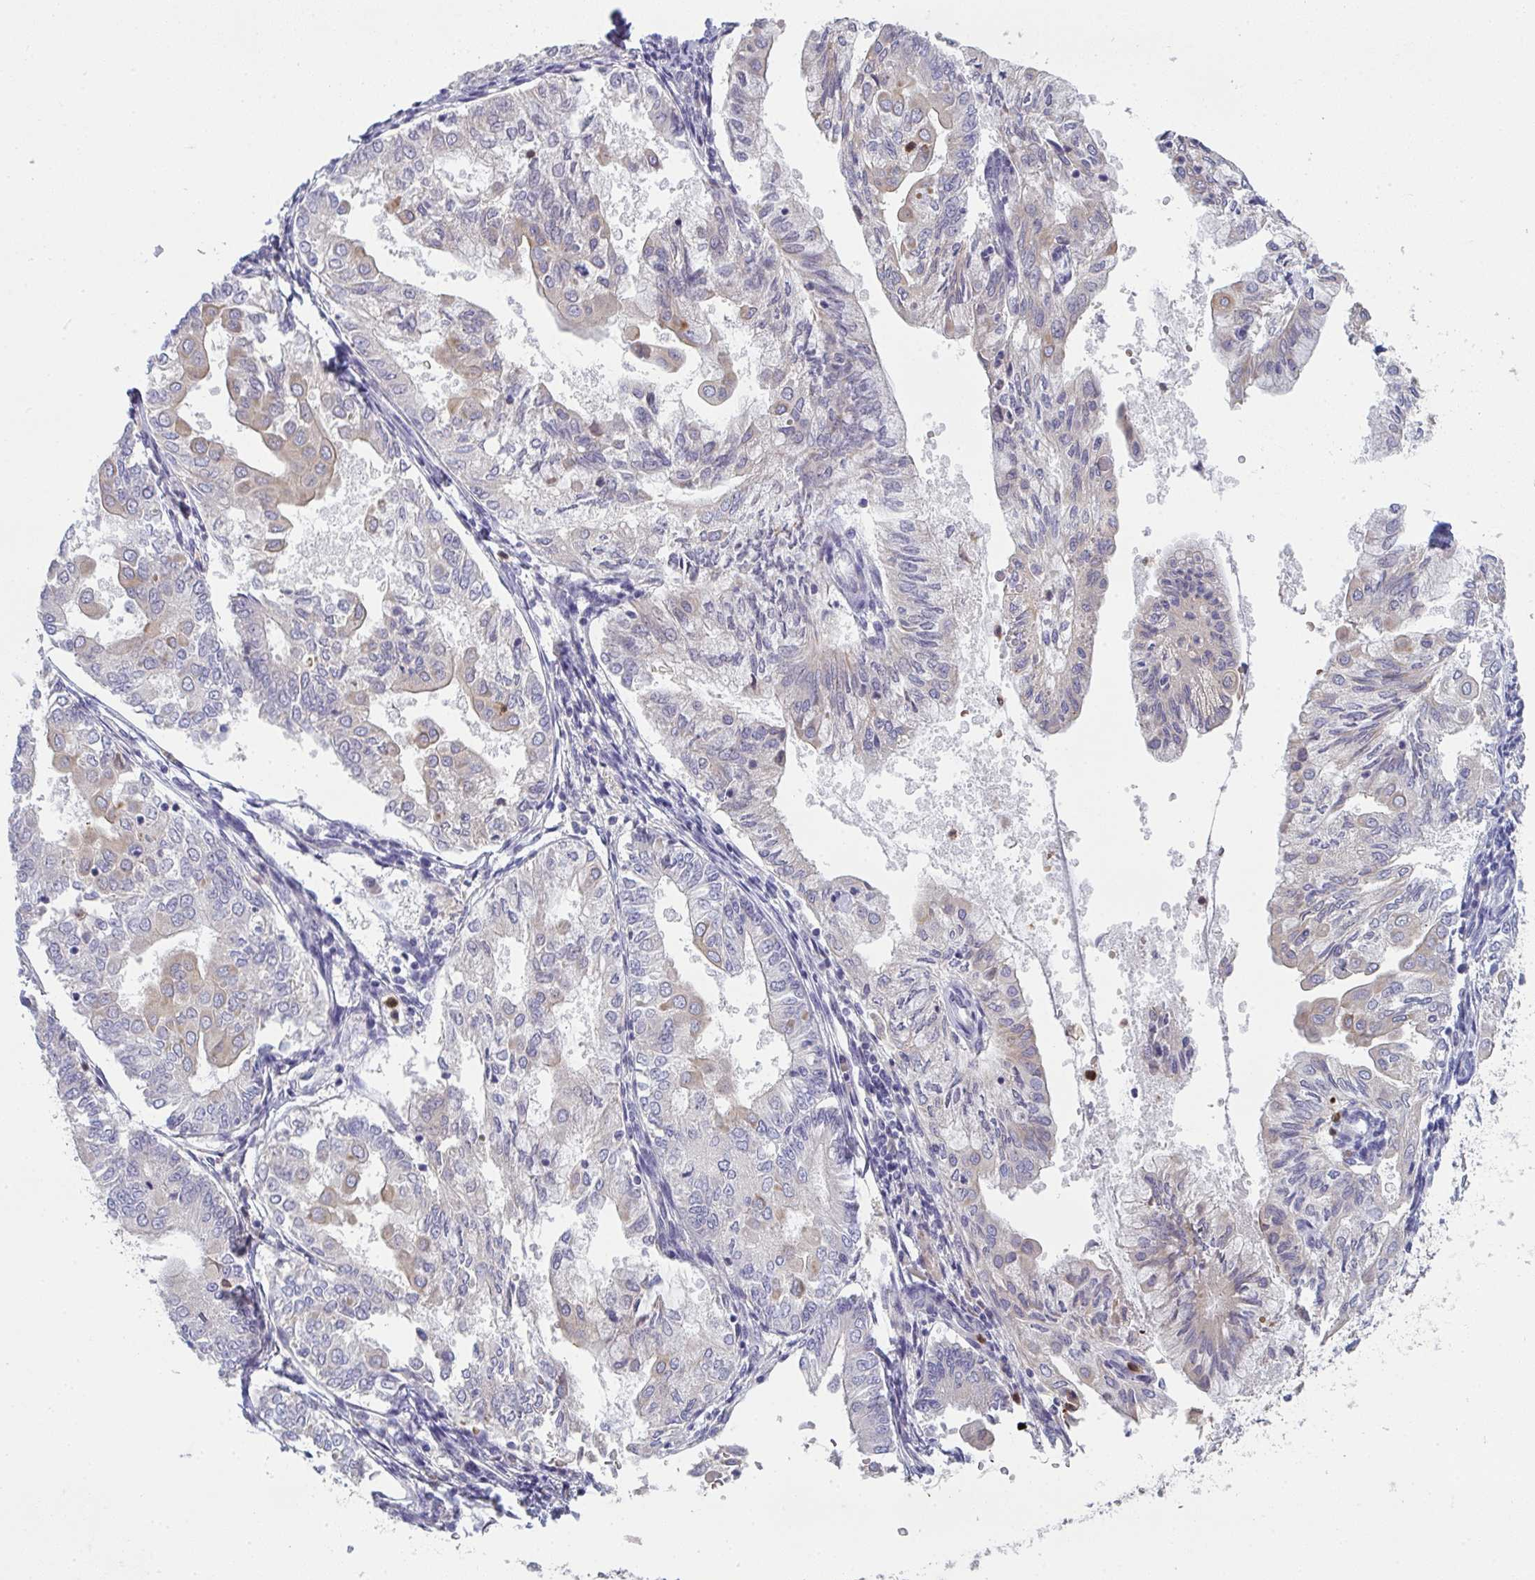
{"staining": {"intensity": "moderate", "quantity": "<25%", "location": "cytoplasmic/membranous"}, "tissue": "endometrial cancer", "cell_type": "Tumor cells", "image_type": "cancer", "snomed": [{"axis": "morphology", "description": "Adenocarcinoma, NOS"}, {"axis": "topography", "description": "Endometrium"}], "caption": "Endometrial cancer (adenocarcinoma) stained with DAB immunohistochemistry displays low levels of moderate cytoplasmic/membranous staining in approximately <25% of tumor cells. The staining was performed using DAB (3,3'-diaminobenzidine), with brown indicating positive protein expression. Nuclei are stained blue with hematoxylin.", "gene": "RIOK1", "patient": {"sex": "female", "age": 68}}